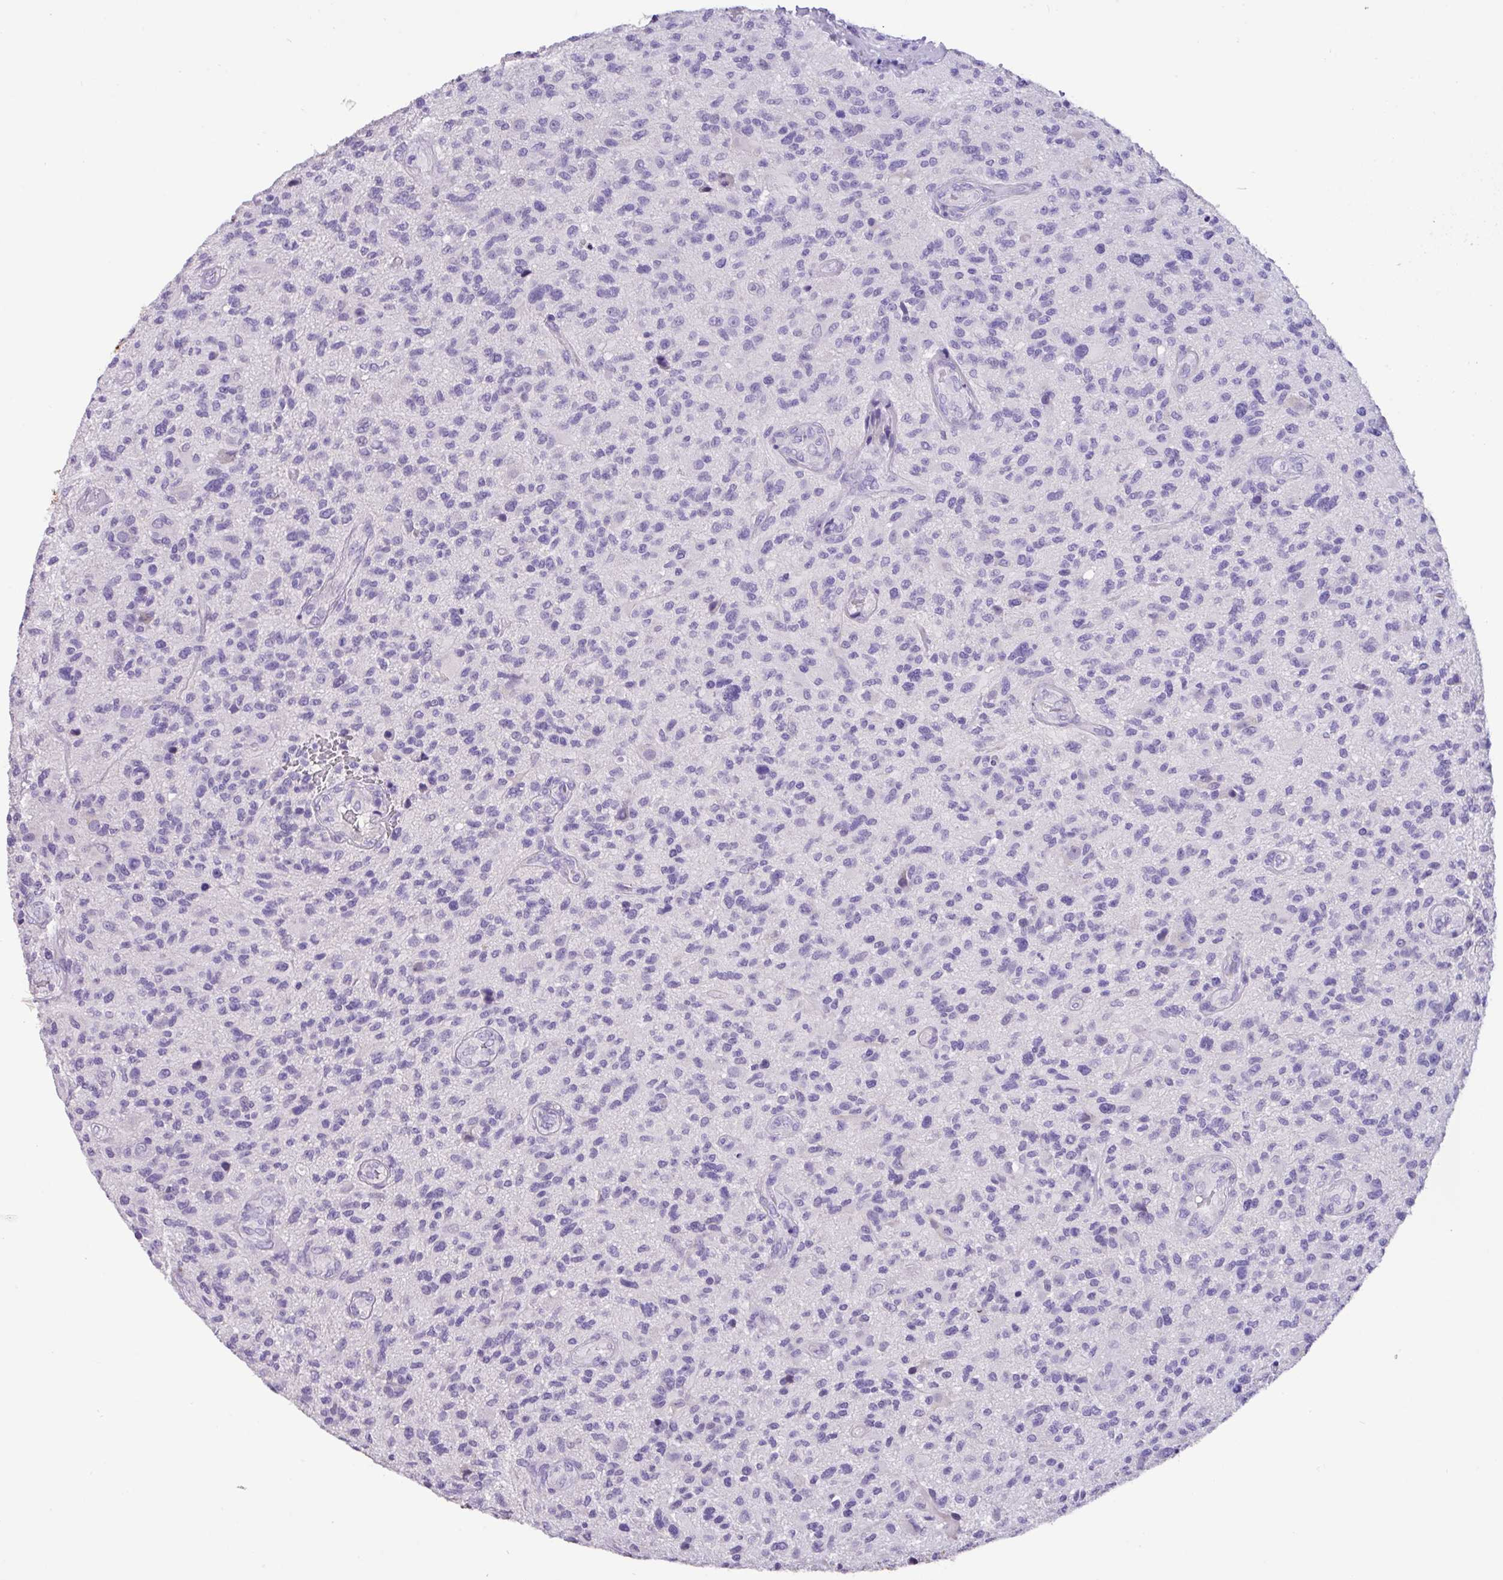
{"staining": {"intensity": "negative", "quantity": "none", "location": "none"}, "tissue": "glioma", "cell_type": "Tumor cells", "image_type": "cancer", "snomed": [{"axis": "morphology", "description": "Glioma, malignant, High grade"}, {"axis": "topography", "description": "Brain"}], "caption": "The histopathology image shows no staining of tumor cells in high-grade glioma (malignant).", "gene": "EPCAM", "patient": {"sex": "male", "age": 47}}